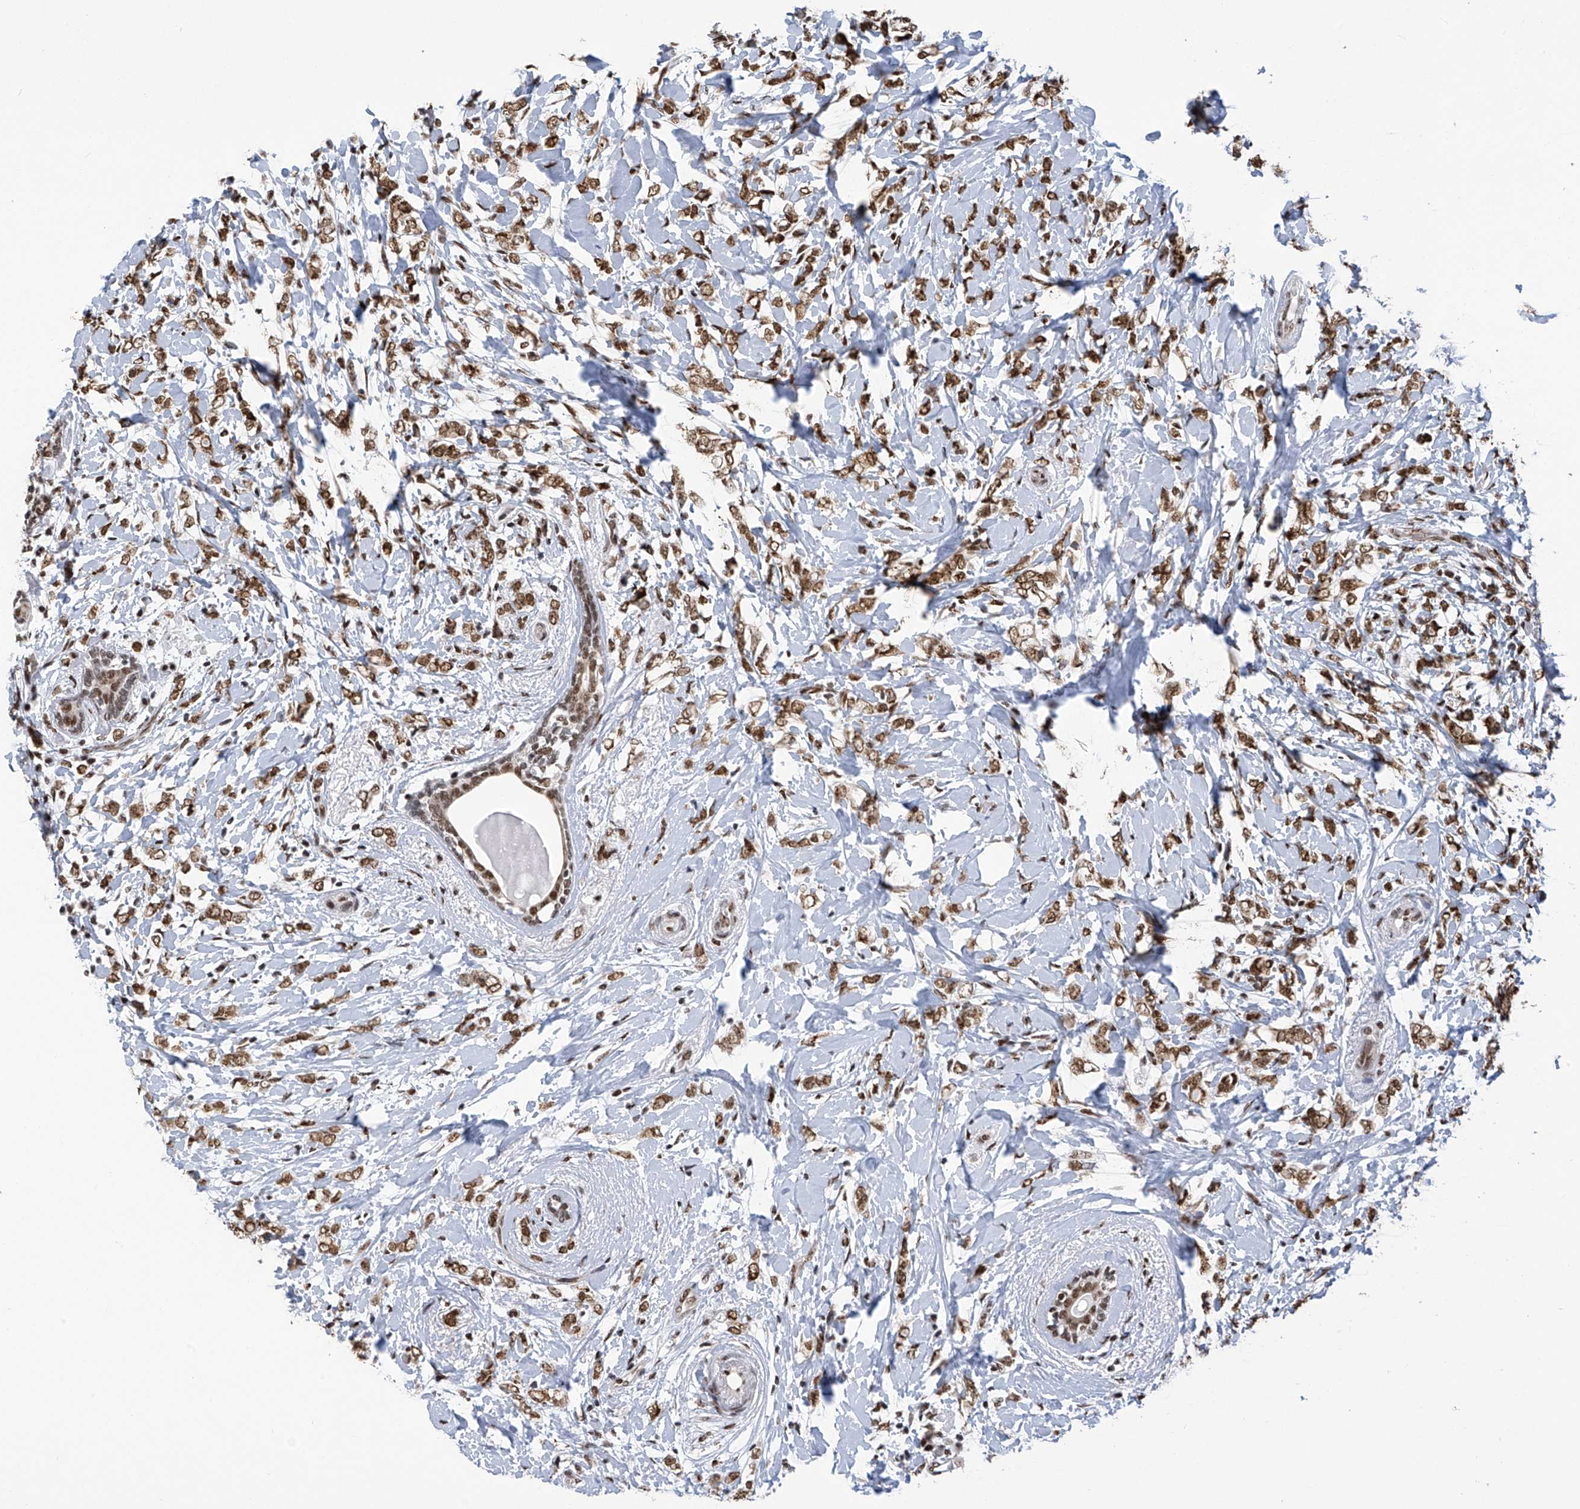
{"staining": {"intensity": "moderate", "quantity": ">75%", "location": "nuclear"}, "tissue": "breast cancer", "cell_type": "Tumor cells", "image_type": "cancer", "snomed": [{"axis": "morphology", "description": "Normal tissue, NOS"}, {"axis": "morphology", "description": "Lobular carcinoma"}, {"axis": "topography", "description": "Breast"}], "caption": "Breast cancer (lobular carcinoma) stained with DAB immunohistochemistry (IHC) displays medium levels of moderate nuclear positivity in approximately >75% of tumor cells.", "gene": "APLF", "patient": {"sex": "female", "age": 47}}